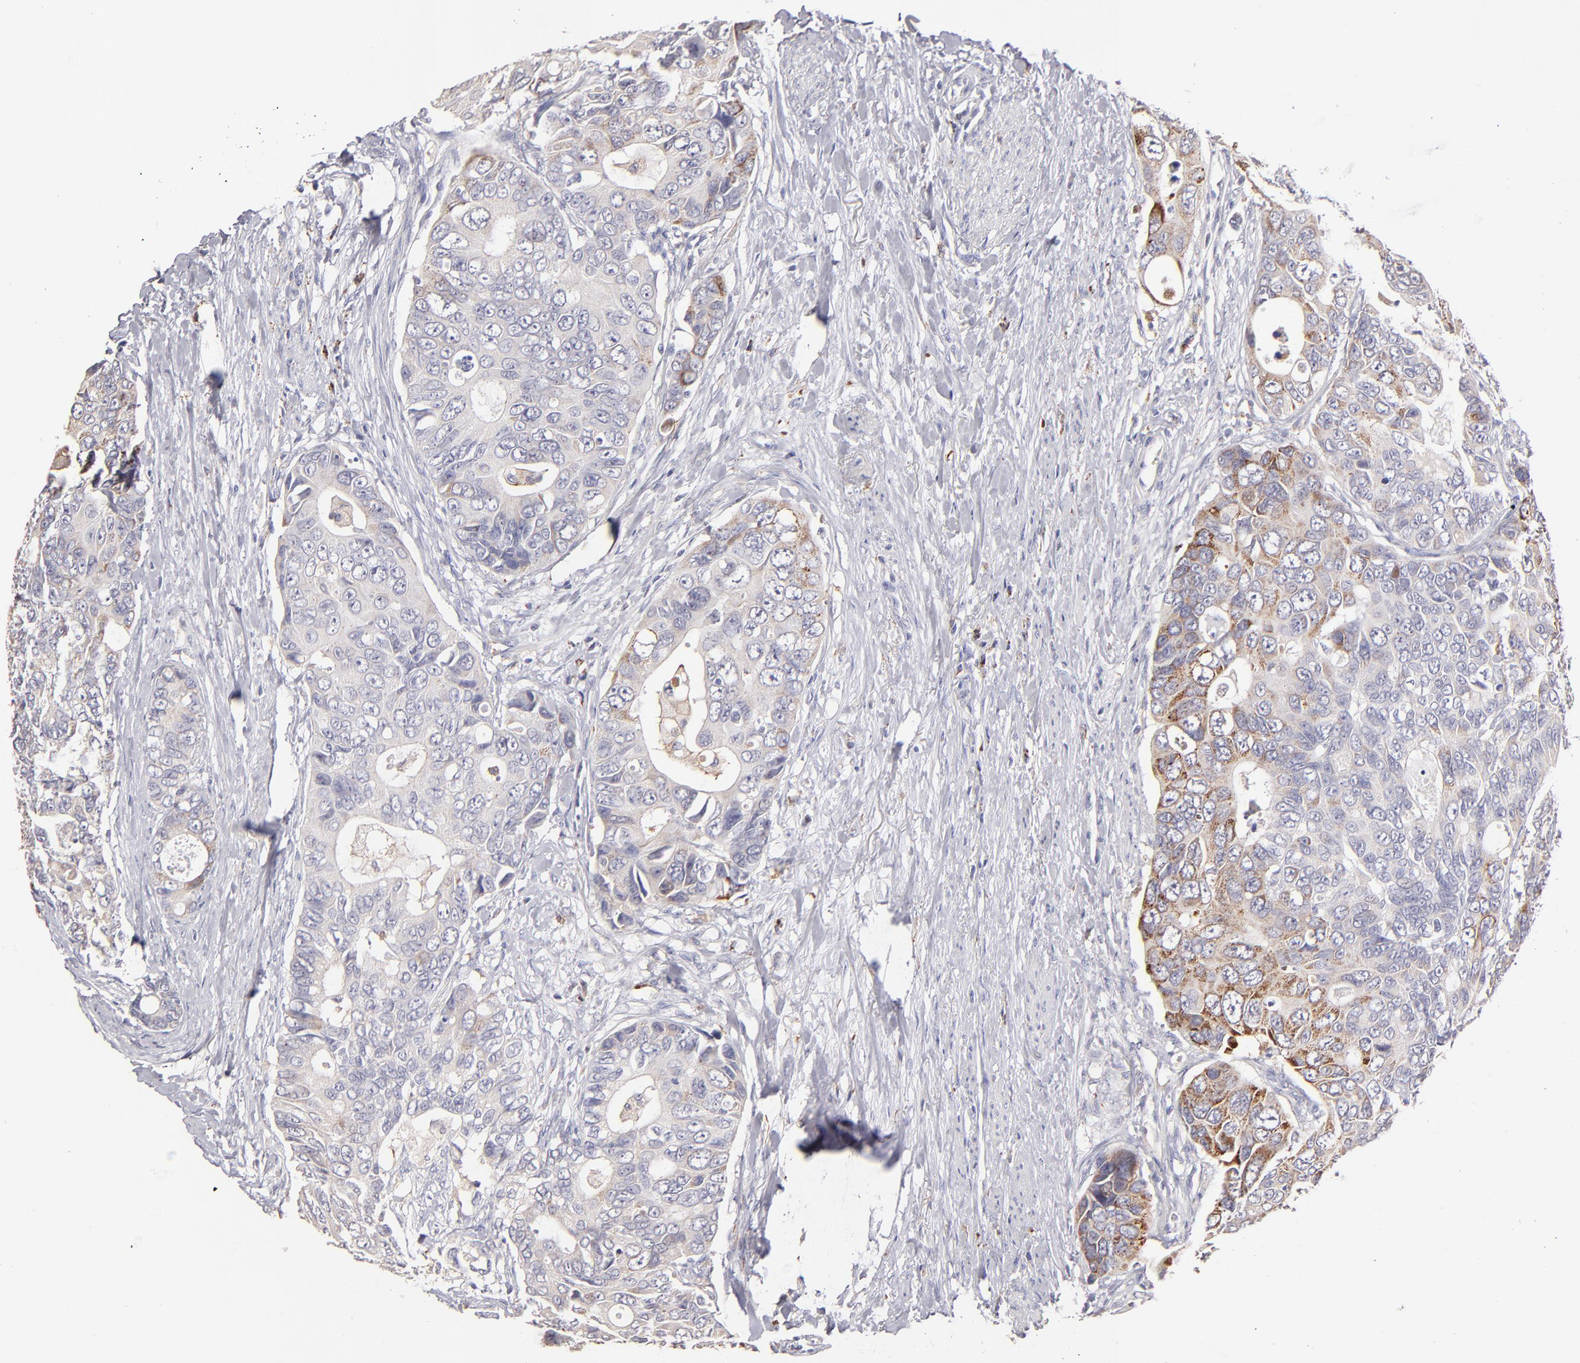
{"staining": {"intensity": "moderate", "quantity": "<25%", "location": "cytoplasmic/membranous"}, "tissue": "colorectal cancer", "cell_type": "Tumor cells", "image_type": "cancer", "snomed": [{"axis": "morphology", "description": "Adenocarcinoma, NOS"}, {"axis": "topography", "description": "Rectum"}], "caption": "Immunohistochemistry (IHC) of human colorectal adenocarcinoma displays low levels of moderate cytoplasmic/membranous expression in approximately <25% of tumor cells.", "gene": "GLDC", "patient": {"sex": "female", "age": 67}}